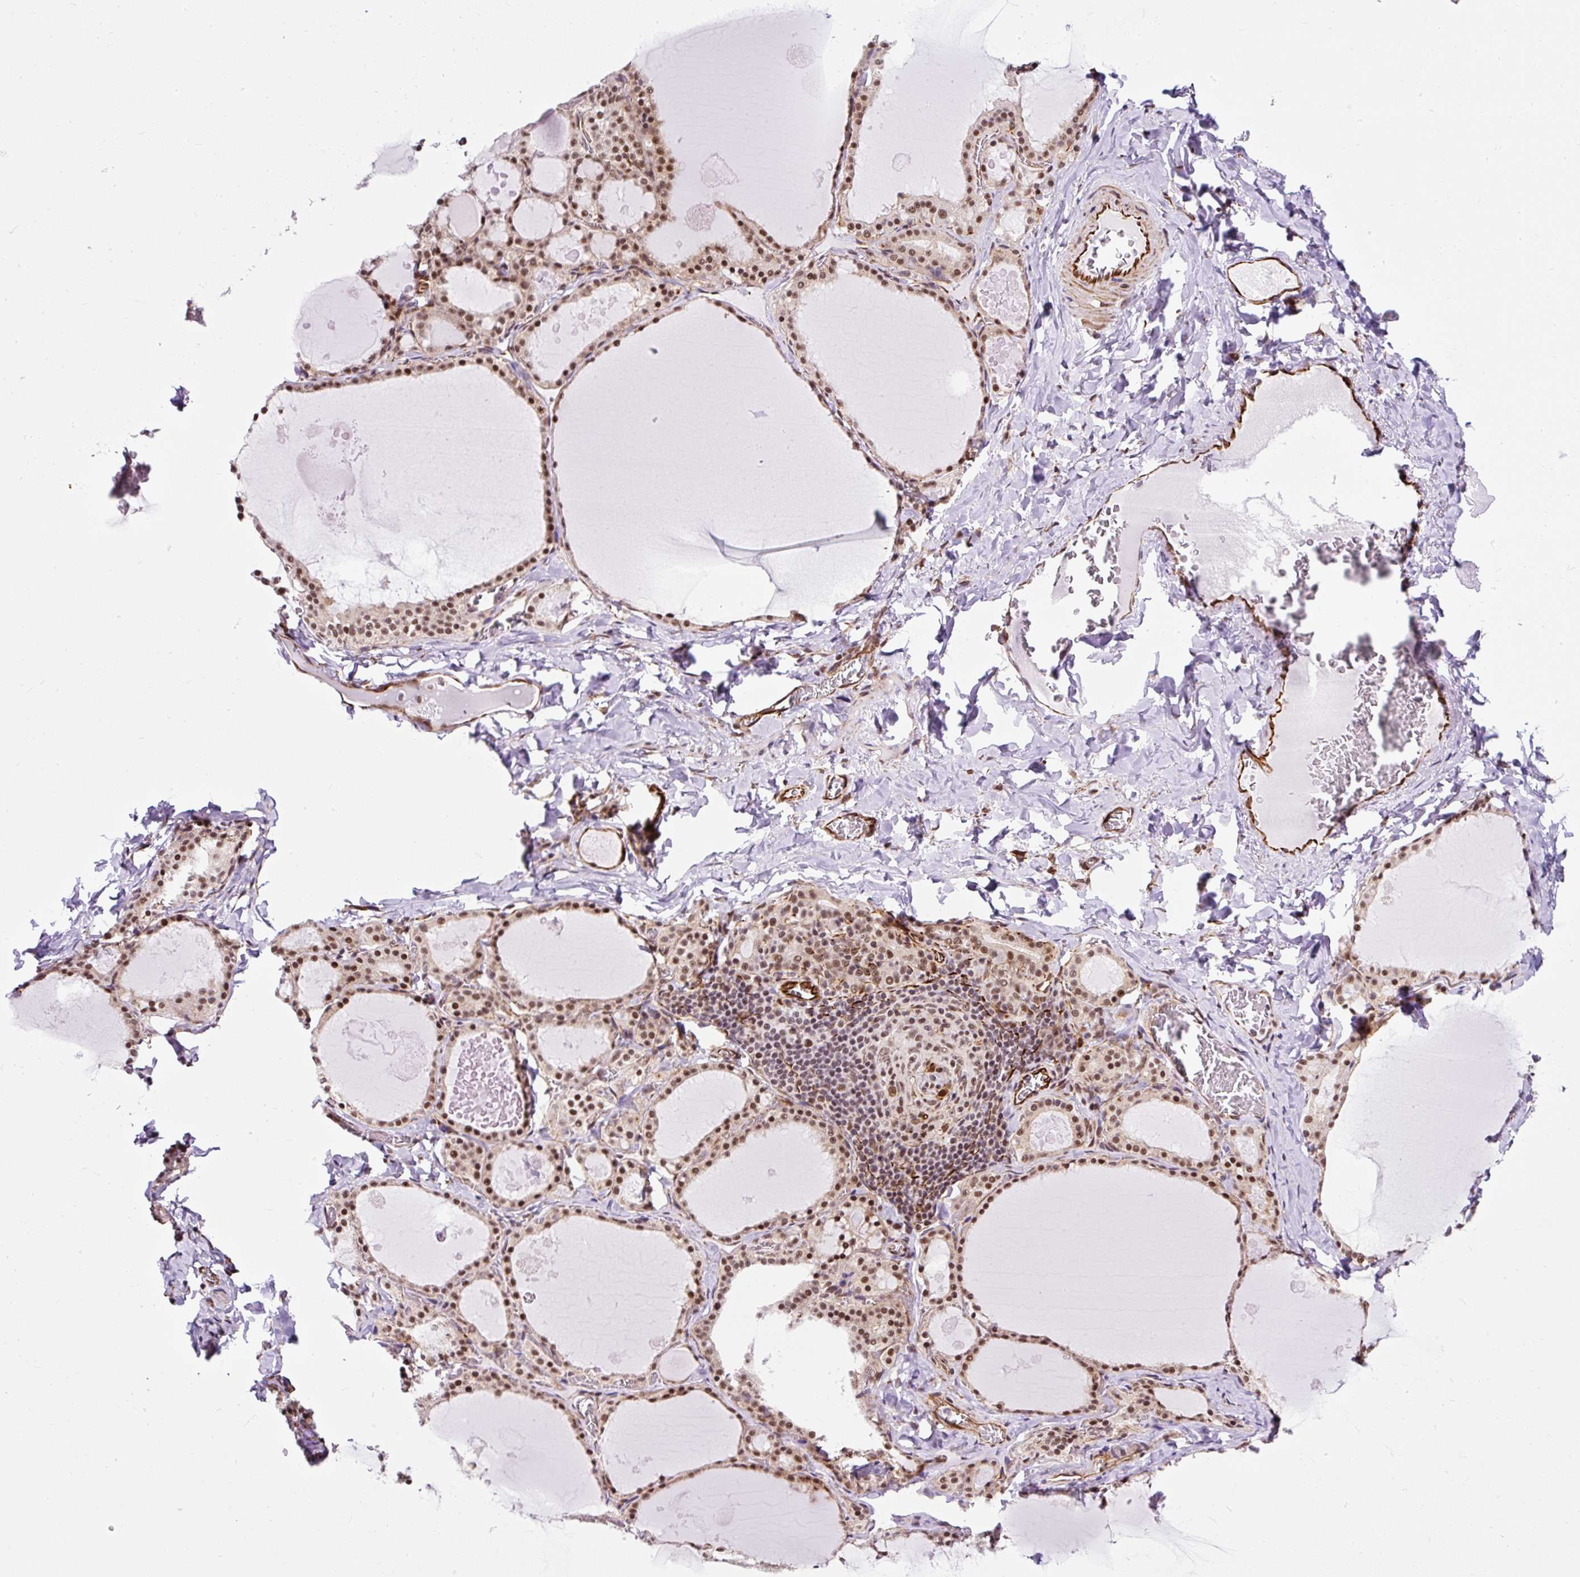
{"staining": {"intensity": "strong", "quantity": ">75%", "location": "nuclear"}, "tissue": "thyroid gland", "cell_type": "Glandular cells", "image_type": "normal", "snomed": [{"axis": "morphology", "description": "Normal tissue, NOS"}, {"axis": "topography", "description": "Thyroid gland"}], "caption": "Immunohistochemistry (IHC) (DAB) staining of normal thyroid gland exhibits strong nuclear protein staining in approximately >75% of glandular cells. The staining was performed using DAB (3,3'-diaminobenzidine), with brown indicating positive protein expression. Nuclei are stained blue with hematoxylin.", "gene": "FMC1", "patient": {"sex": "male", "age": 56}}